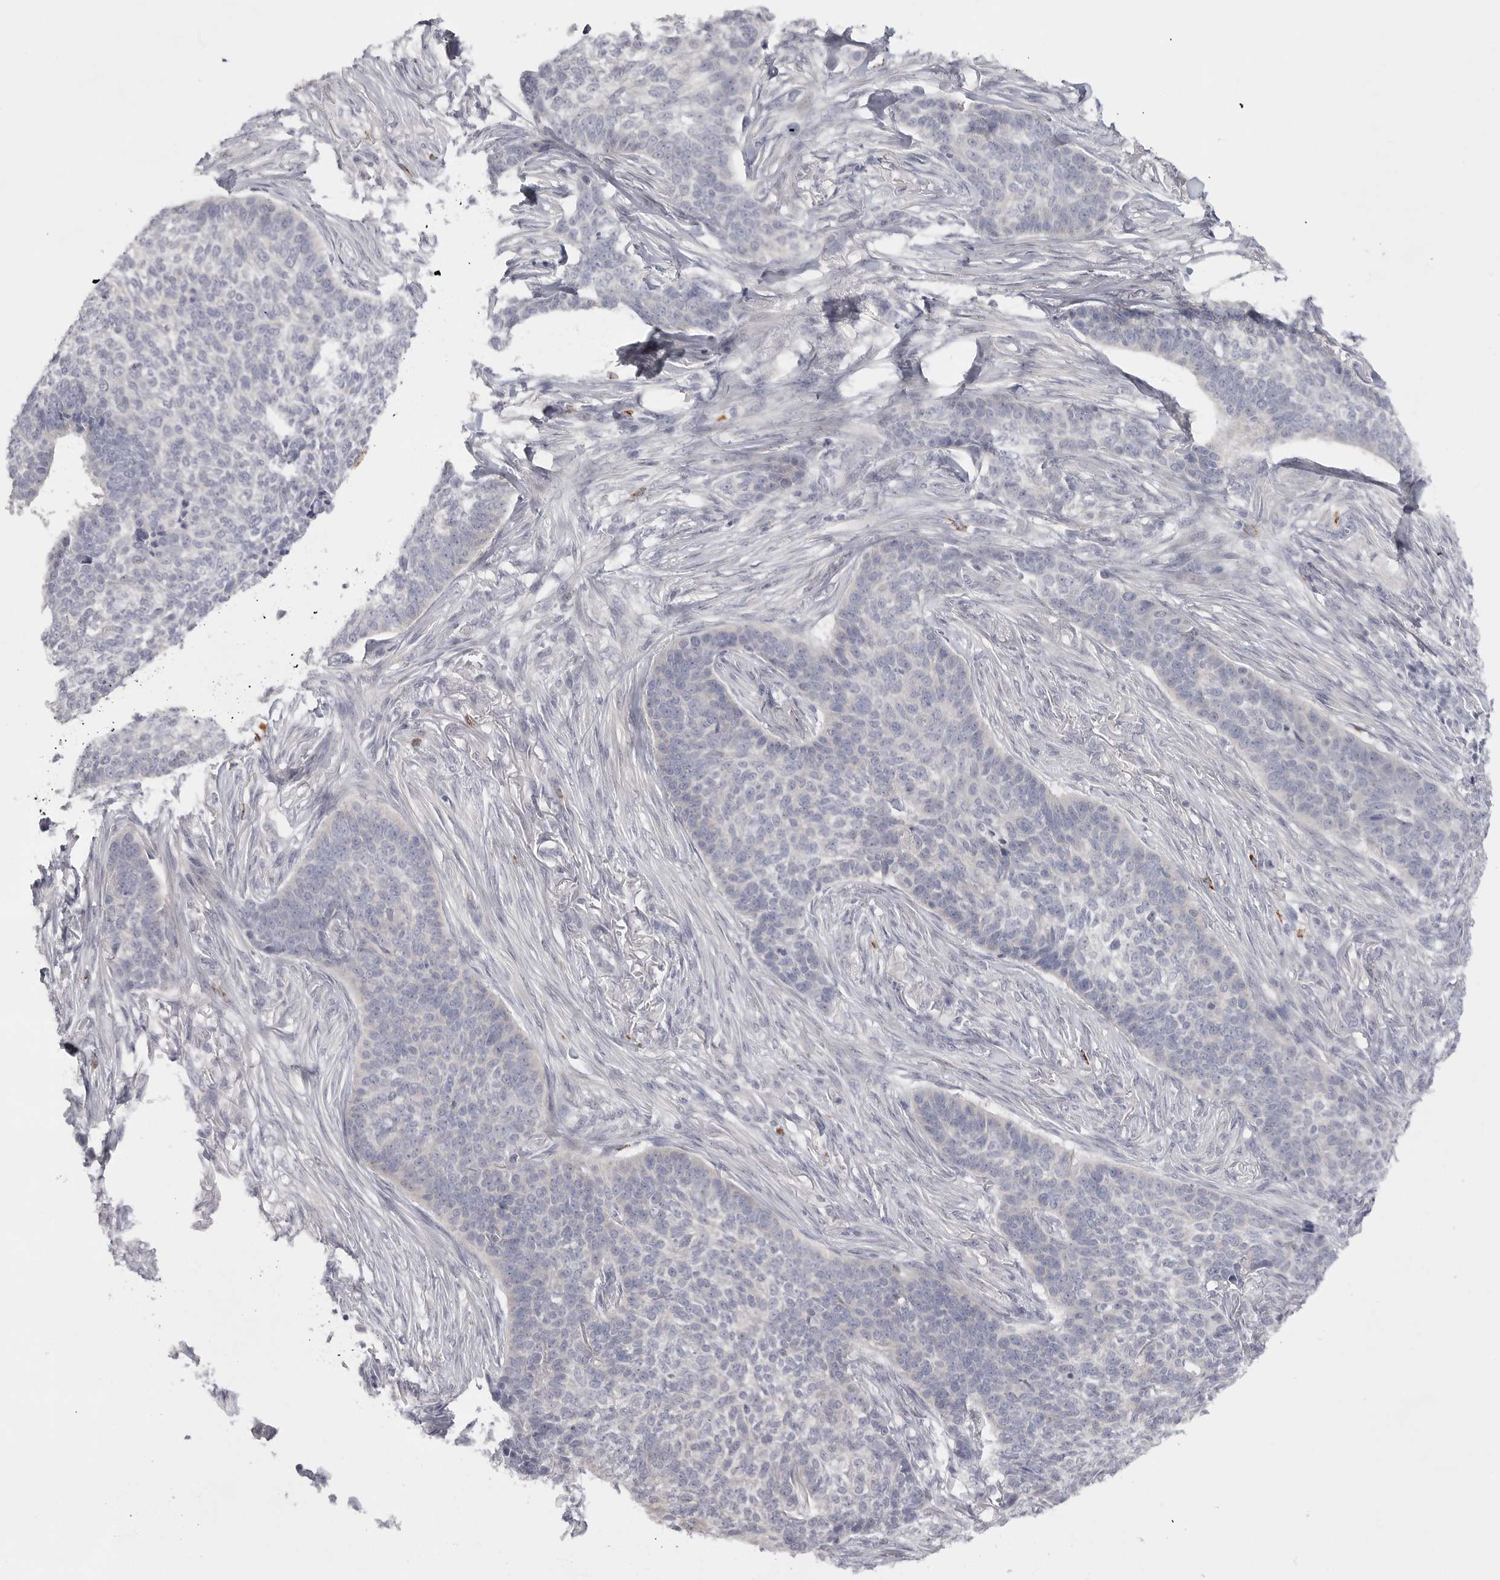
{"staining": {"intensity": "negative", "quantity": "none", "location": "none"}, "tissue": "skin cancer", "cell_type": "Tumor cells", "image_type": "cancer", "snomed": [{"axis": "morphology", "description": "Basal cell carcinoma"}, {"axis": "topography", "description": "Skin"}], "caption": "Immunohistochemistry (IHC) of skin cancer (basal cell carcinoma) shows no staining in tumor cells. (DAB (3,3'-diaminobenzidine) immunohistochemistry (IHC), high magnification).", "gene": "ELP3", "patient": {"sex": "male", "age": 85}}